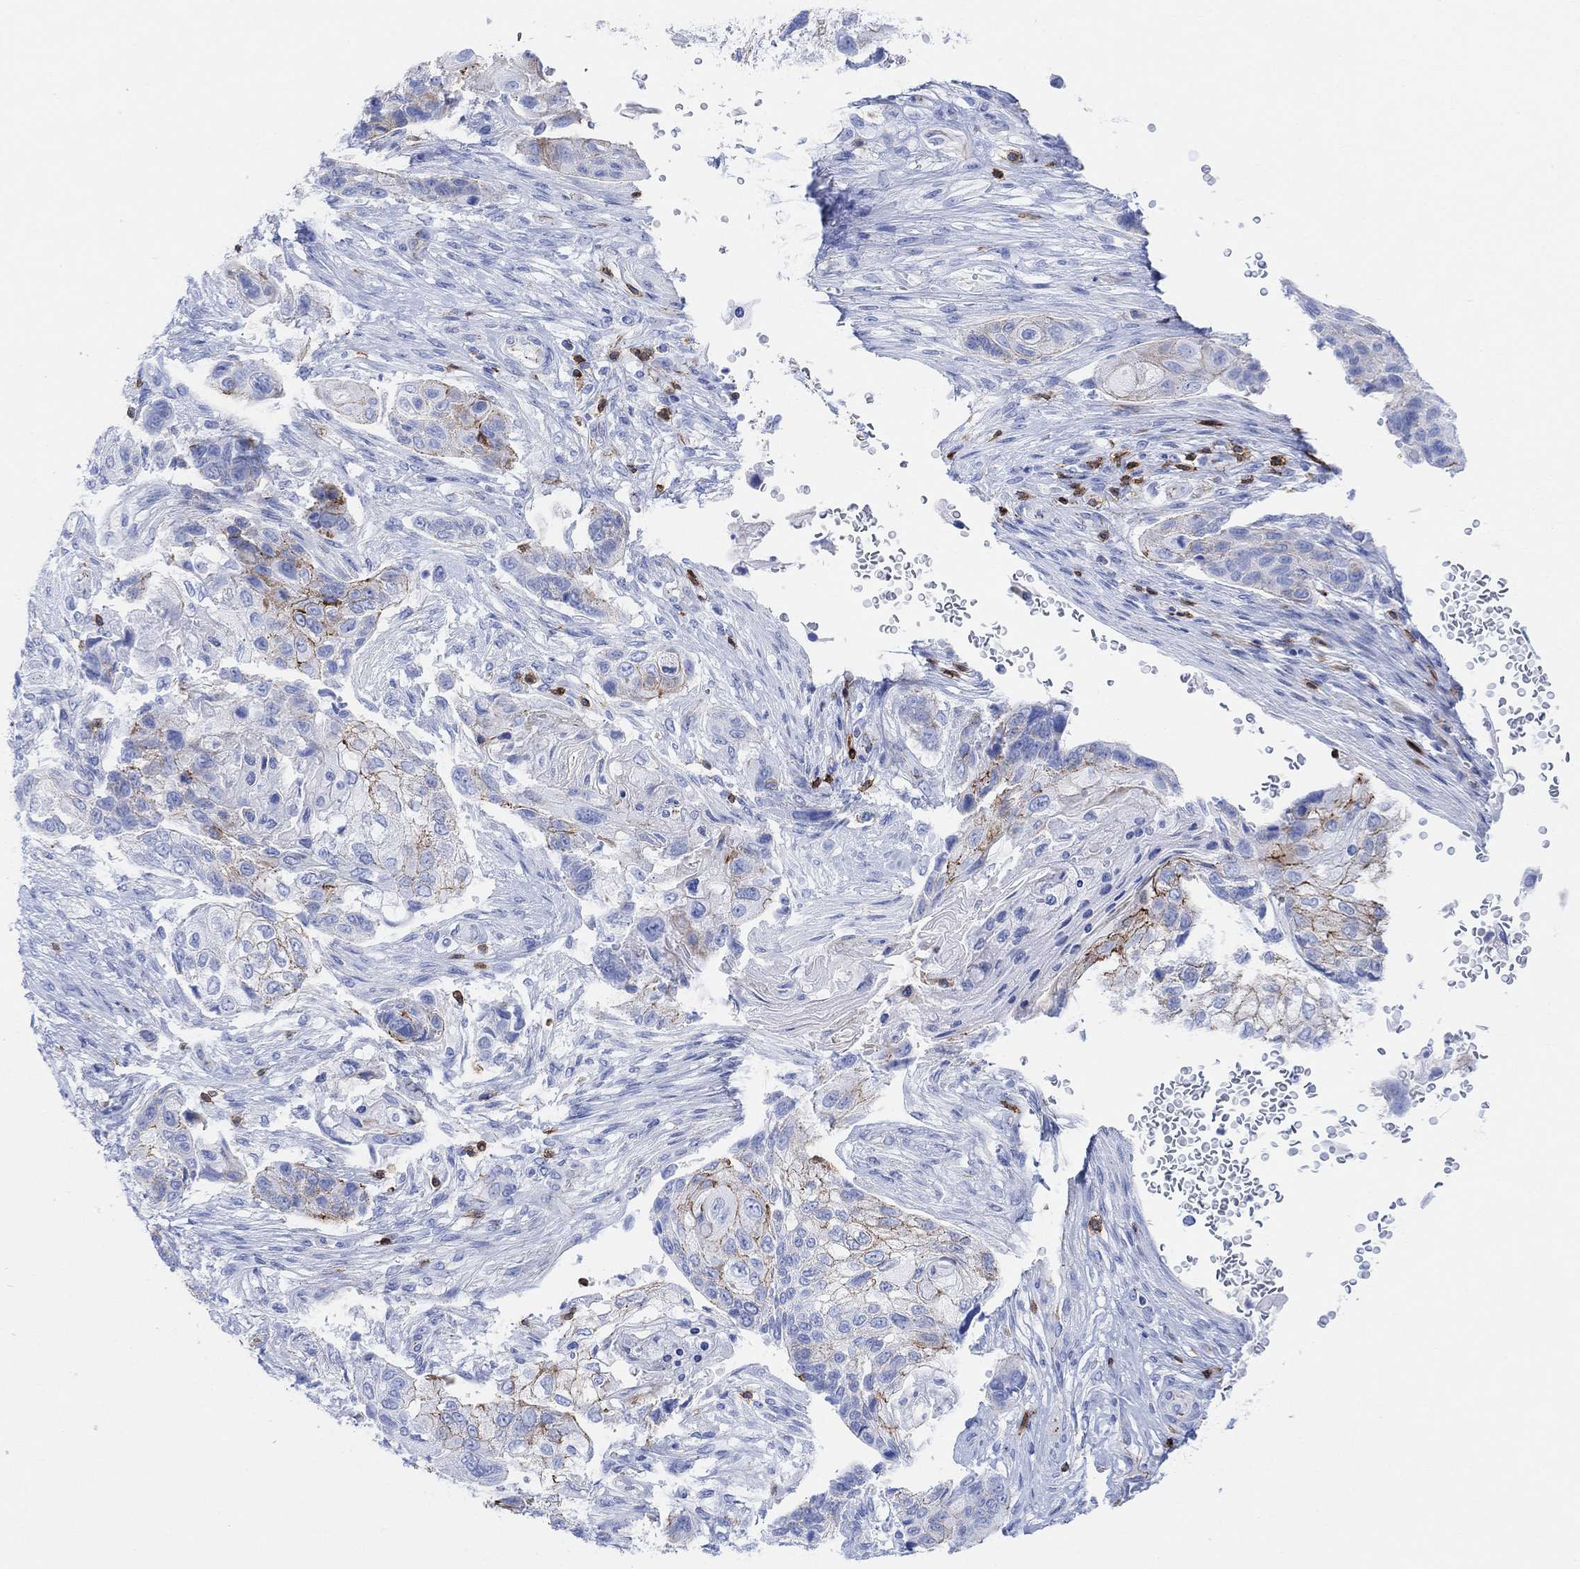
{"staining": {"intensity": "moderate", "quantity": "25%-75%", "location": "cytoplasmic/membranous"}, "tissue": "lung cancer", "cell_type": "Tumor cells", "image_type": "cancer", "snomed": [{"axis": "morphology", "description": "Normal tissue, NOS"}, {"axis": "morphology", "description": "Squamous cell carcinoma, NOS"}, {"axis": "topography", "description": "Bronchus"}, {"axis": "topography", "description": "Lung"}], "caption": "The immunohistochemical stain labels moderate cytoplasmic/membranous expression in tumor cells of lung cancer (squamous cell carcinoma) tissue.", "gene": "GPR65", "patient": {"sex": "male", "age": 69}}